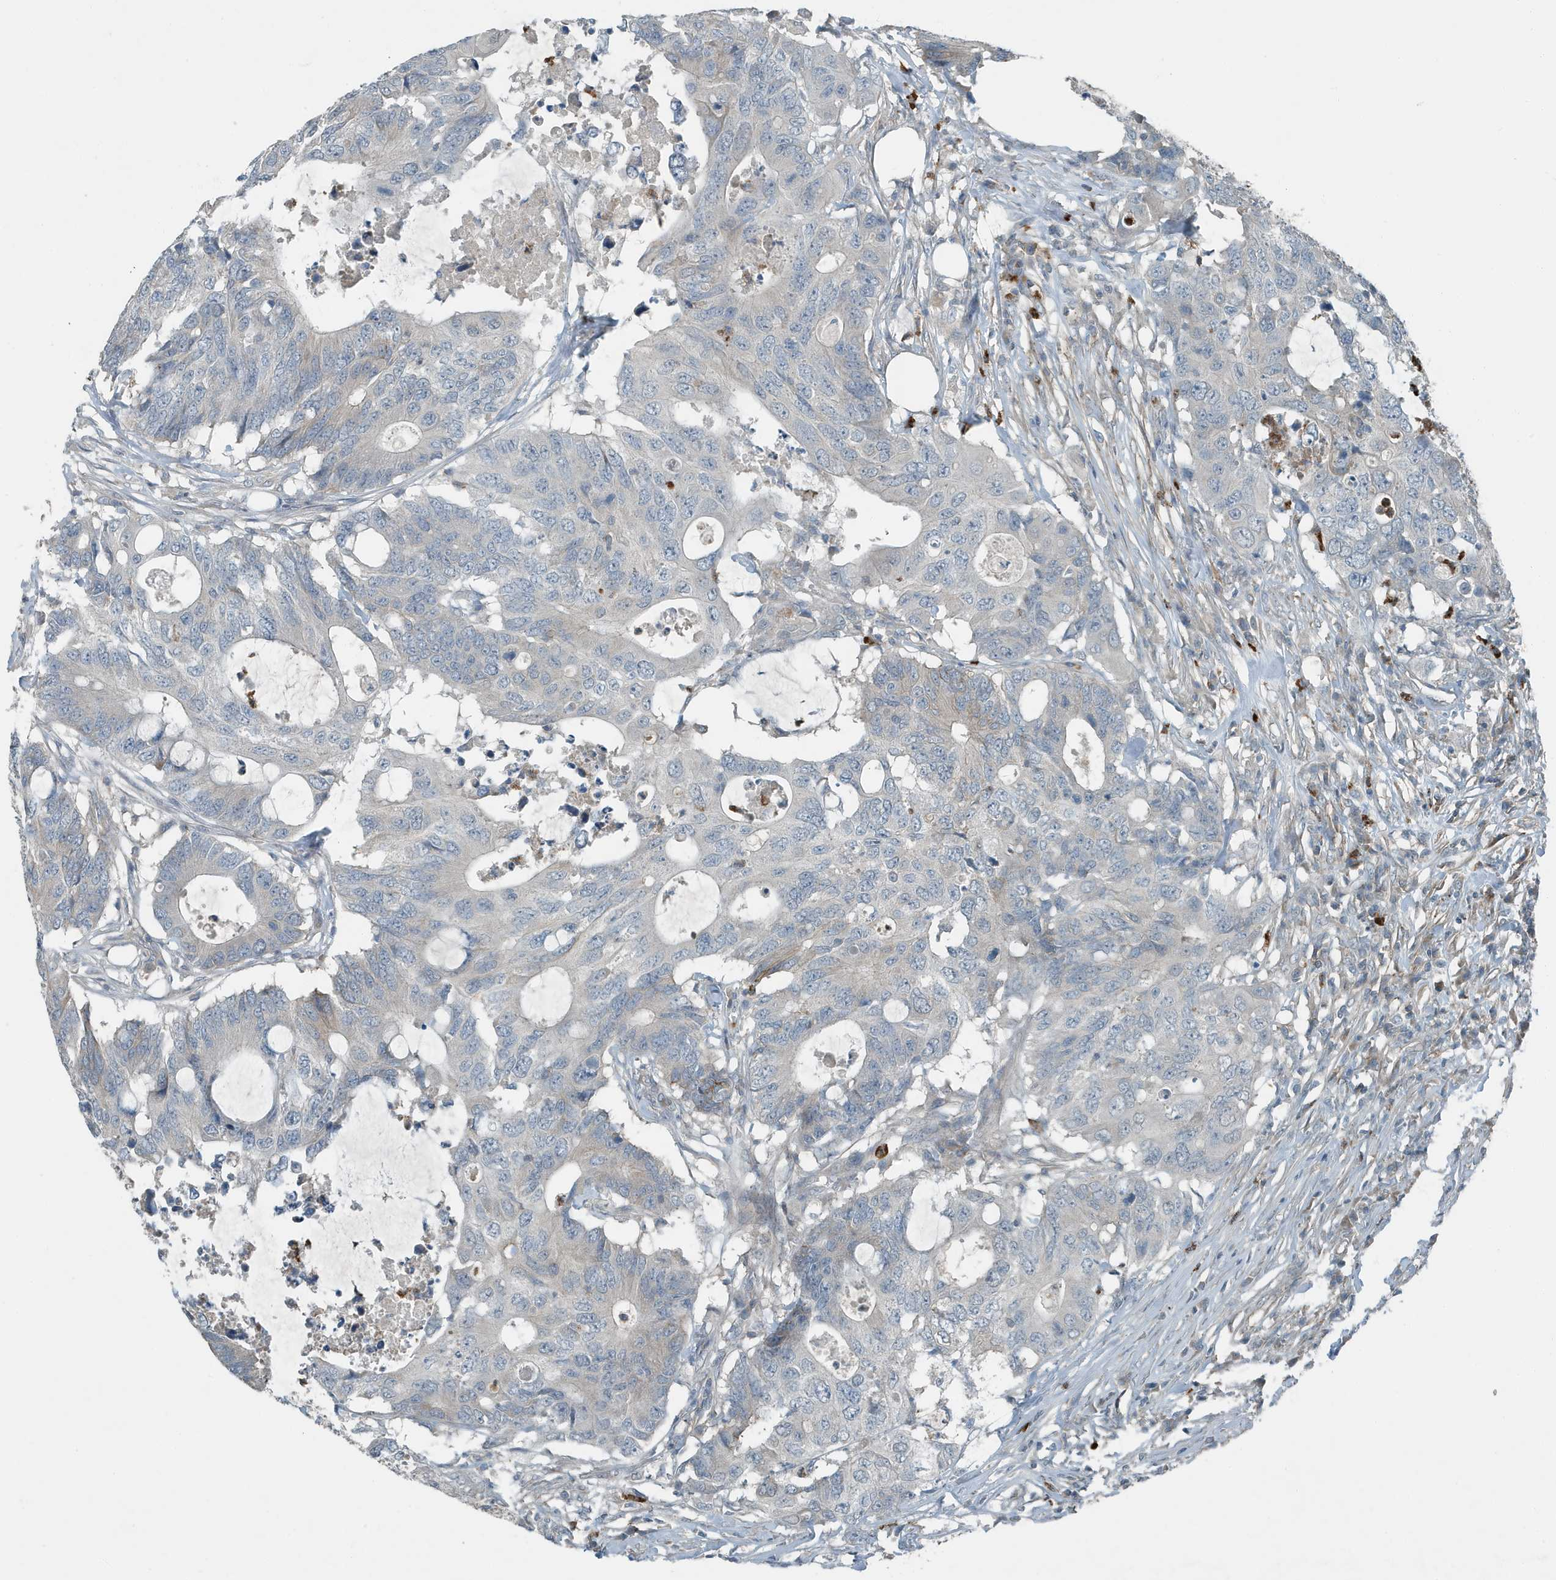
{"staining": {"intensity": "weak", "quantity": "<25%", "location": "cytoplasmic/membranous"}, "tissue": "colorectal cancer", "cell_type": "Tumor cells", "image_type": "cancer", "snomed": [{"axis": "morphology", "description": "Adenocarcinoma, NOS"}, {"axis": "topography", "description": "Colon"}], "caption": "The immunohistochemistry histopathology image has no significant positivity in tumor cells of colorectal cancer (adenocarcinoma) tissue.", "gene": "DAPP1", "patient": {"sex": "male", "age": 71}}